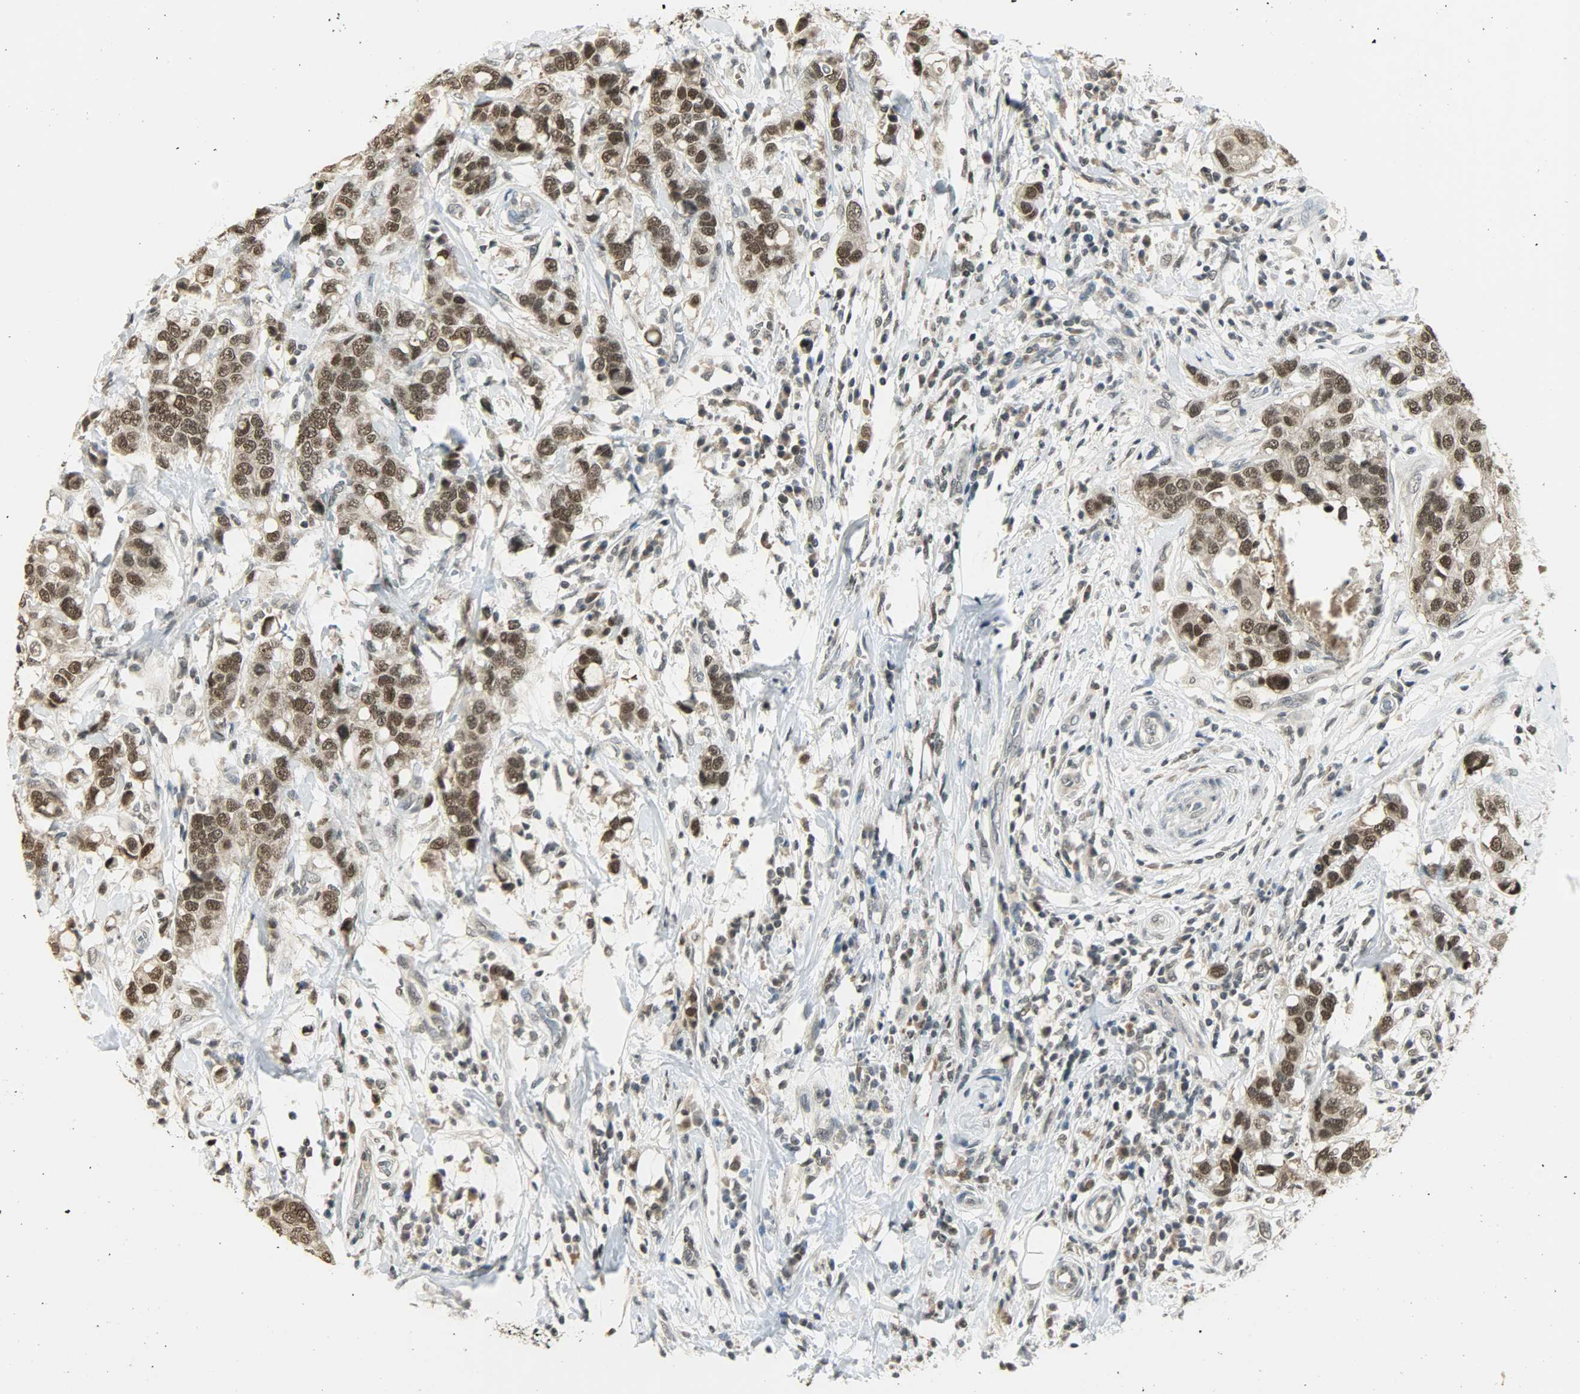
{"staining": {"intensity": "strong", "quantity": ">75%", "location": "nuclear"}, "tissue": "breast cancer", "cell_type": "Tumor cells", "image_type": "cancer", "snomed": [{"axis": "morphology", "description": "Duct carcinoma"}, {"axis": "topography", "description": "Breast"}], "caption": "There is high levels of strong nuclear staining in tumor cells of breast infiltrating ductal carcinoma, as demonstrated by immunohistochemical staining (brown color).", "gene": "SMARCA5", "patient": {"sex": "female", "age": 27}}